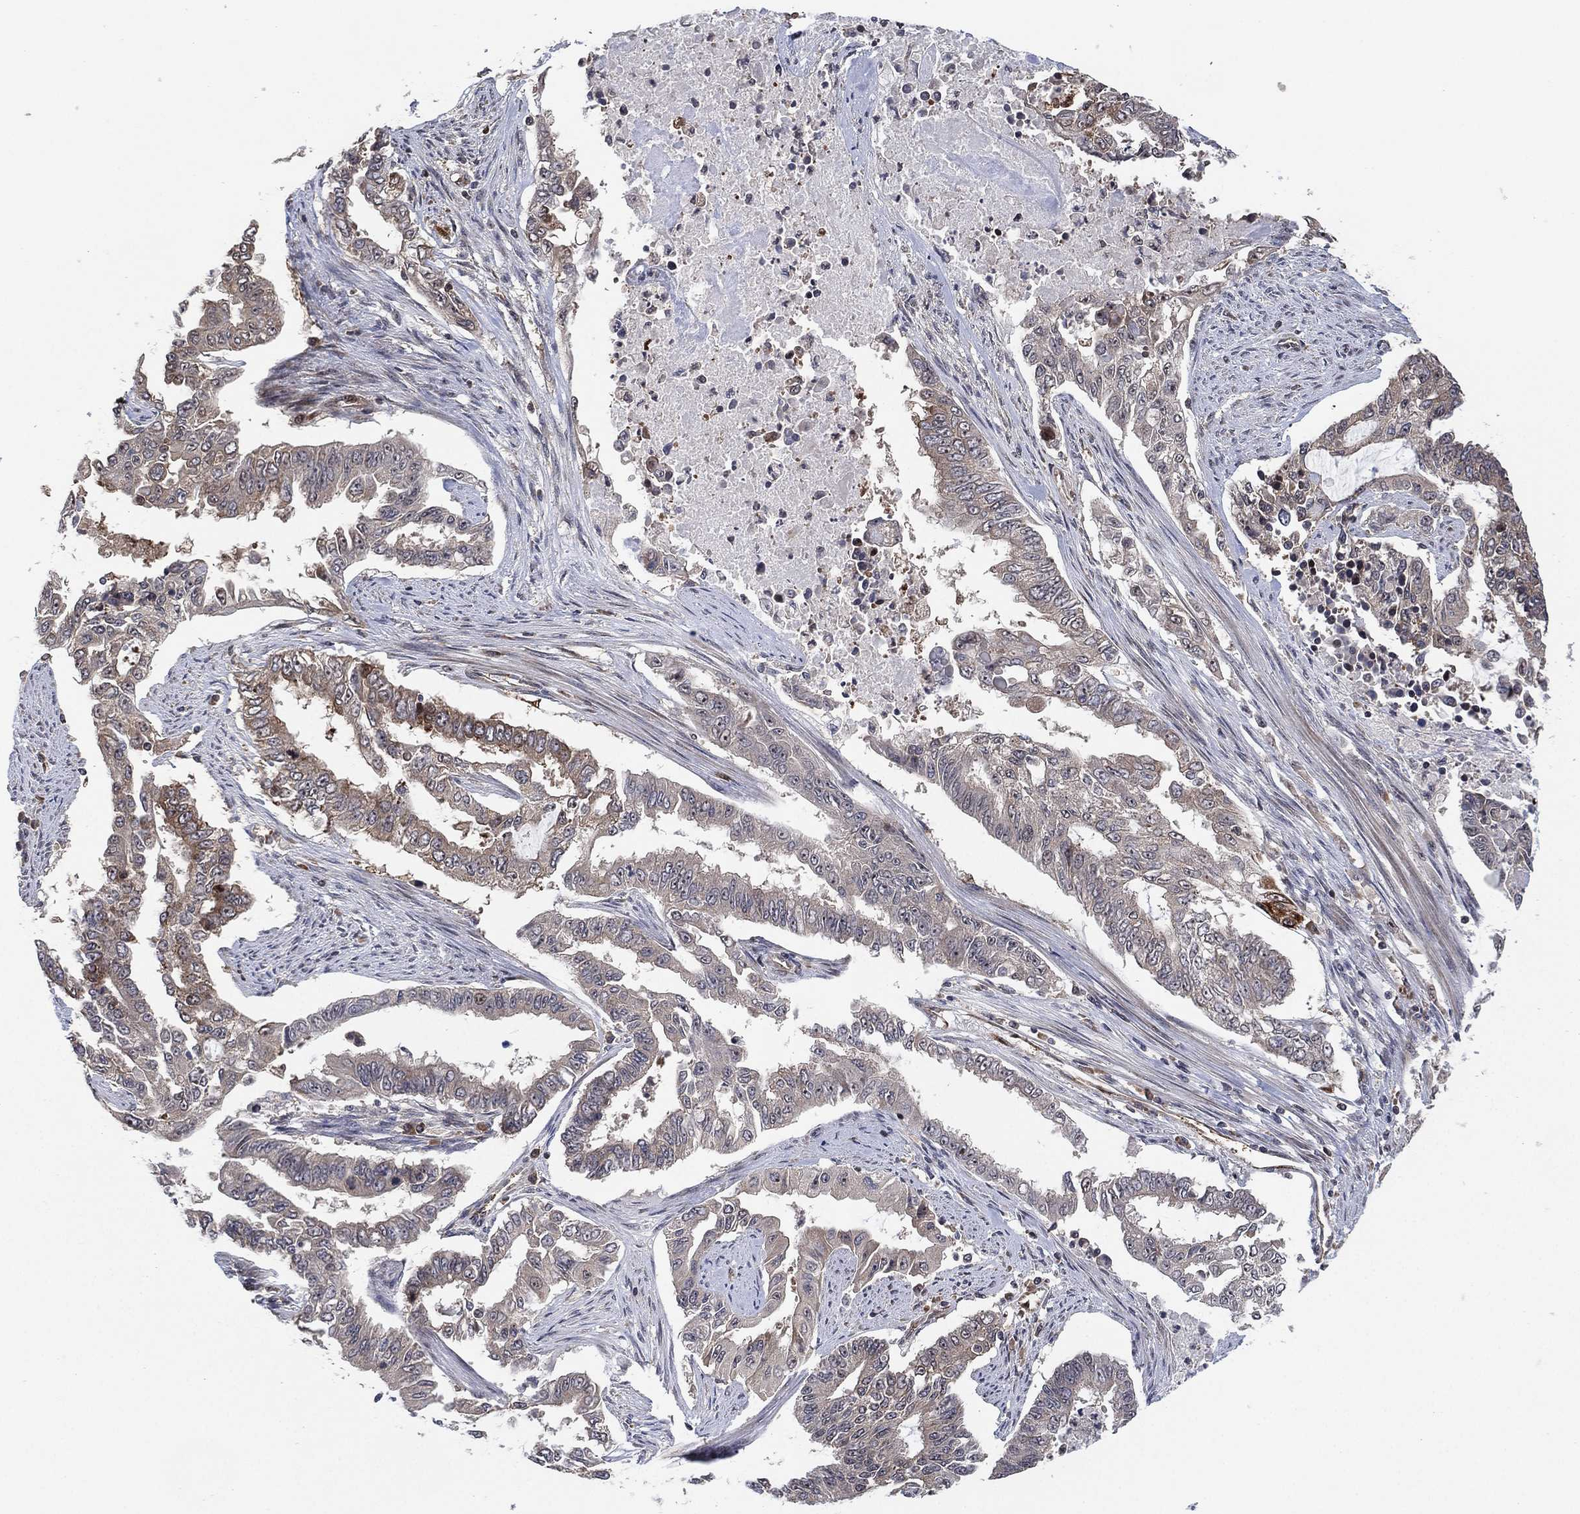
{"staining": {"intensity": "moderate", "quantity": "<25%", "location": "cytoplasmic/membranous"}, "tissue": "endometrial cancer", "cell_type": "Tumor cells", "image_type": "cancer", "snomed": [{"axis": "morphology", "description": "Adenocarcinoma, NOS"}, {"axis": "topography", "description": "Uterus"}], "caption": "Endometrial adenocarcinoma stained with DAB (3,3'-diaminobenzidine) IHC displays low levels of moderate cytoplasmic/membranous positivity in approximately <25% of tumor cells.", "gene": "TMCO1", "patient": {"sex": "female", "age": 59}}